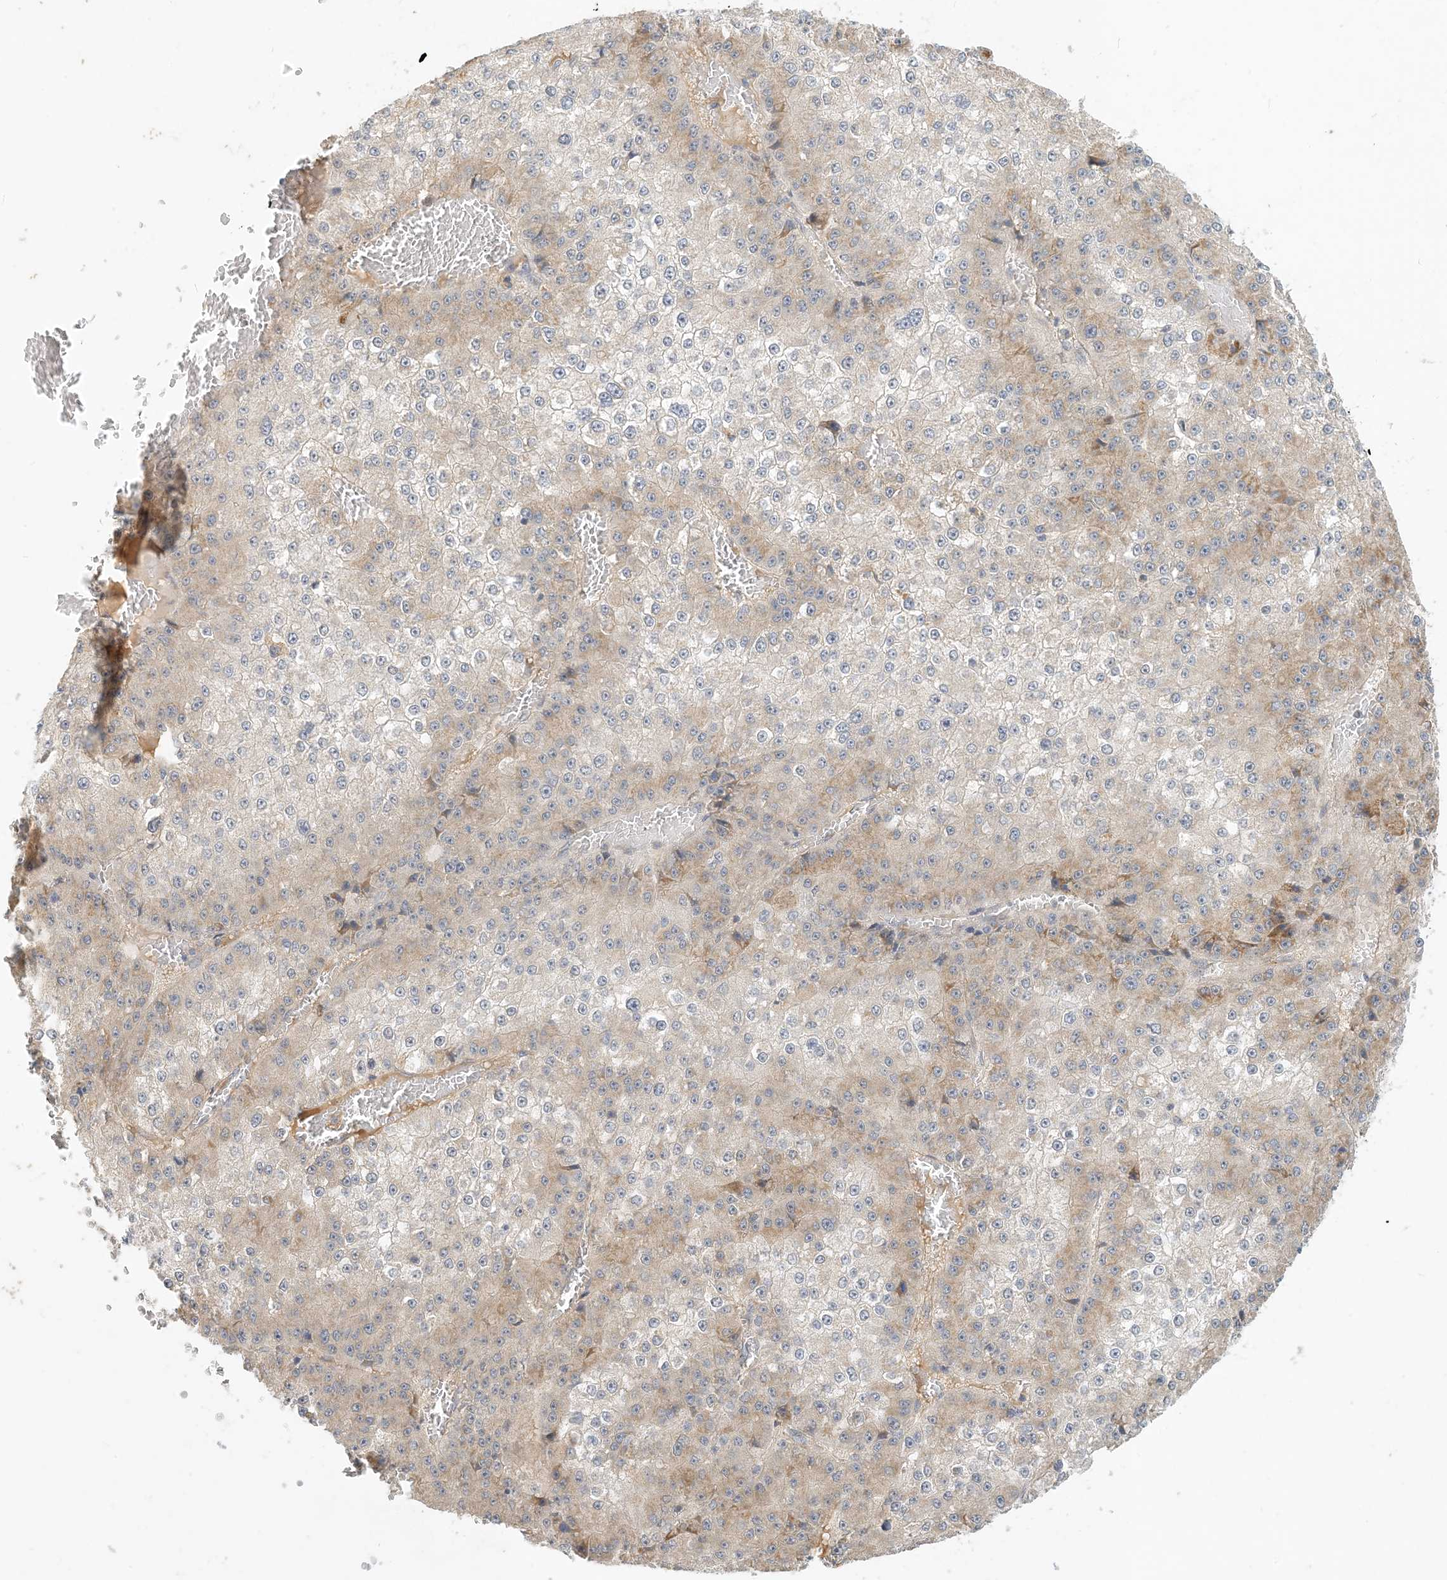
{"staining": {"intensity": "moderate", "quantity": "<25%", "location": "cytoplasmic/membranous"}, "tissue": "liver cancer", "cell_type": "Tumor cells", "image_type": "cancer", "snomed": [{"axis": "morphology", "description": "Carcinoma, Hepatocellular, NOS"}, {"axis": "topography", "description": "Liver"}], "caption": "Human liver hepatocellular carcinoma stained with a protein marker displays moderate staining in tumor cells.", "gene": "ZBTB3", "patient": {"sex": "female", "age": 73}}